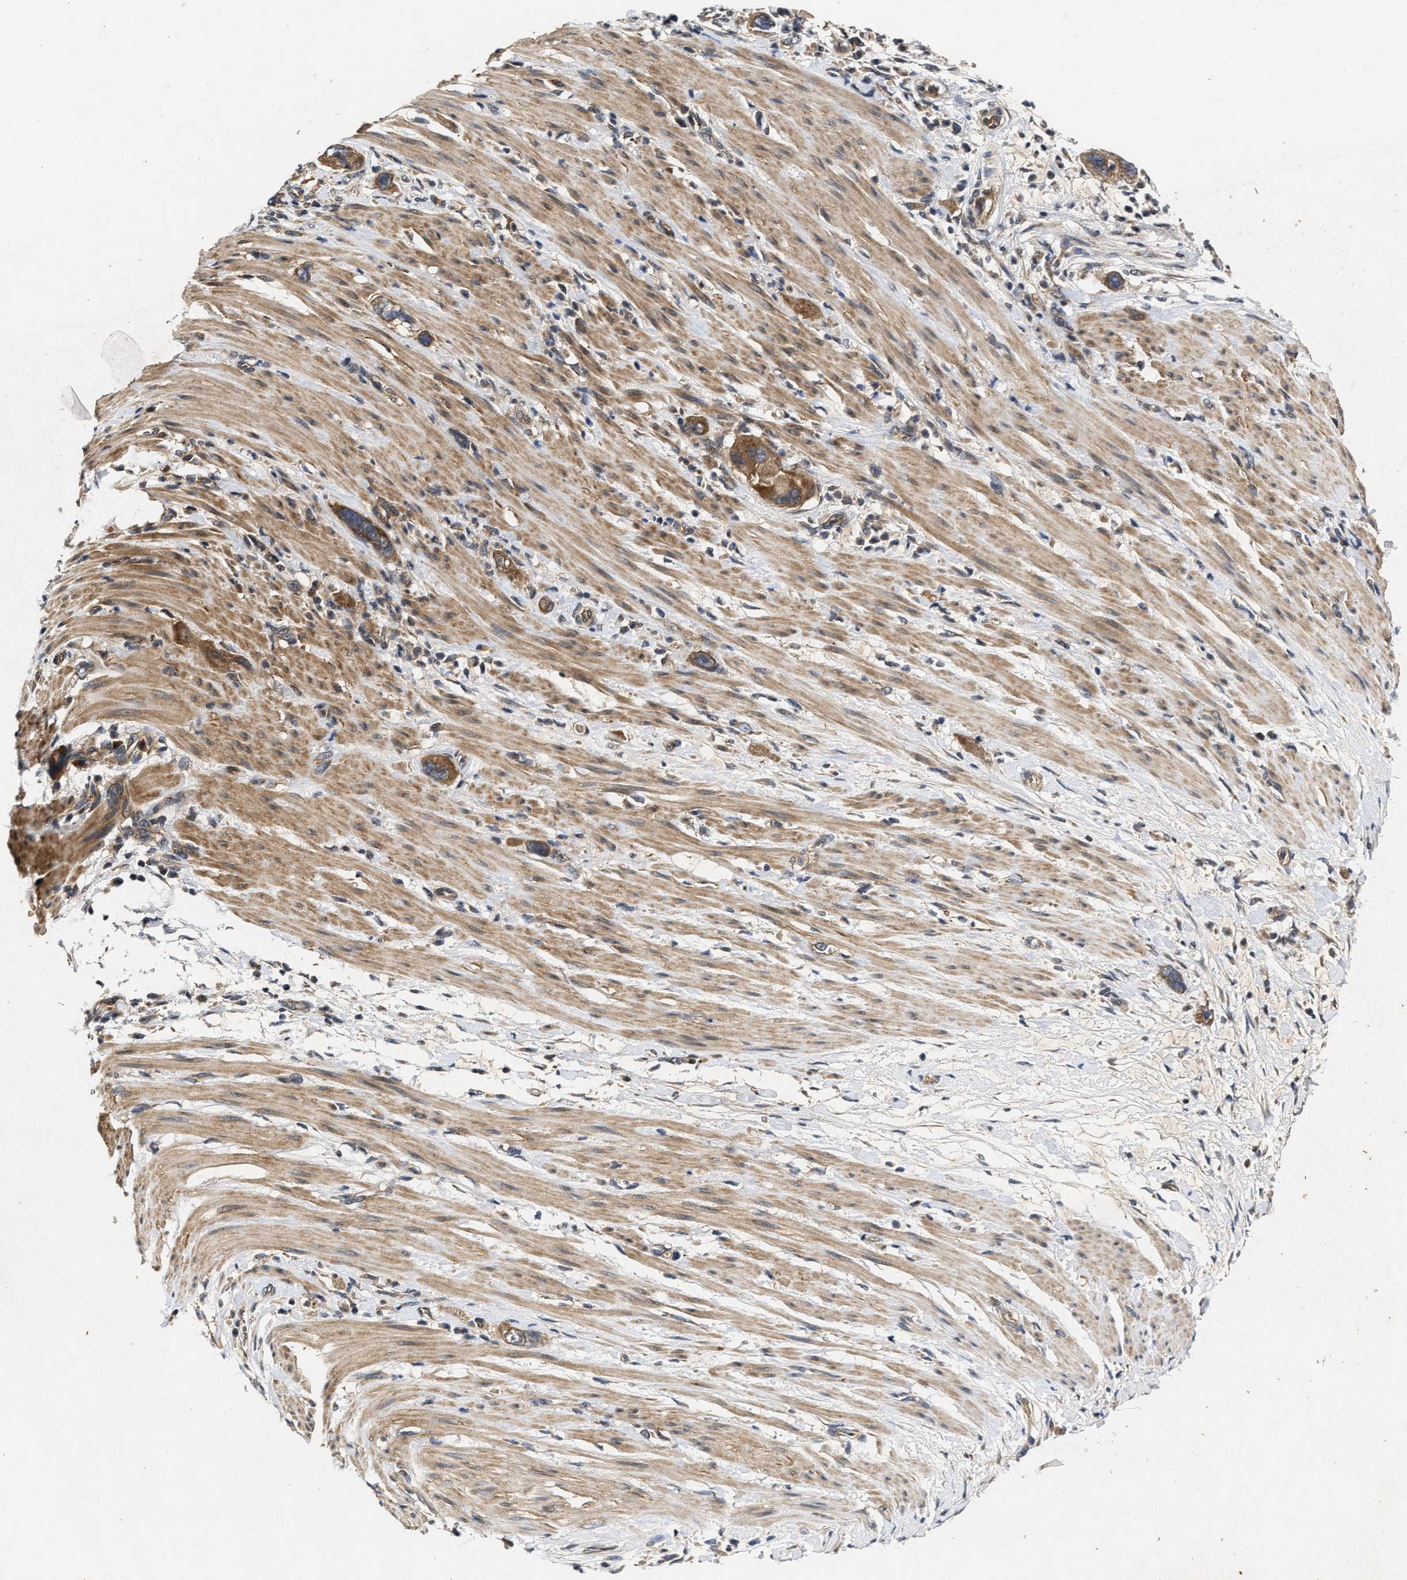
{"staining": {"intensity": "moderate", "quantity": ">75%", "location": "cytoplasmic/membranous"}, "tissue": "pancreatic cancer", "cell_type": "Tumor cells", "image_type": "cancer", "snomed": [{"axis": "morphology", "description": "Adenocarcinoma, NOS"}, {"axis": "topography", "description": "Pancreas"}], "caption": "The image reveals staining of pancreatic cancer, revealing moderate cytoplasmic/membranous protein expression (brown color) within tumor cells.", "gene": "EFNA4", "patient": {"sex": "female", "age": 70}}